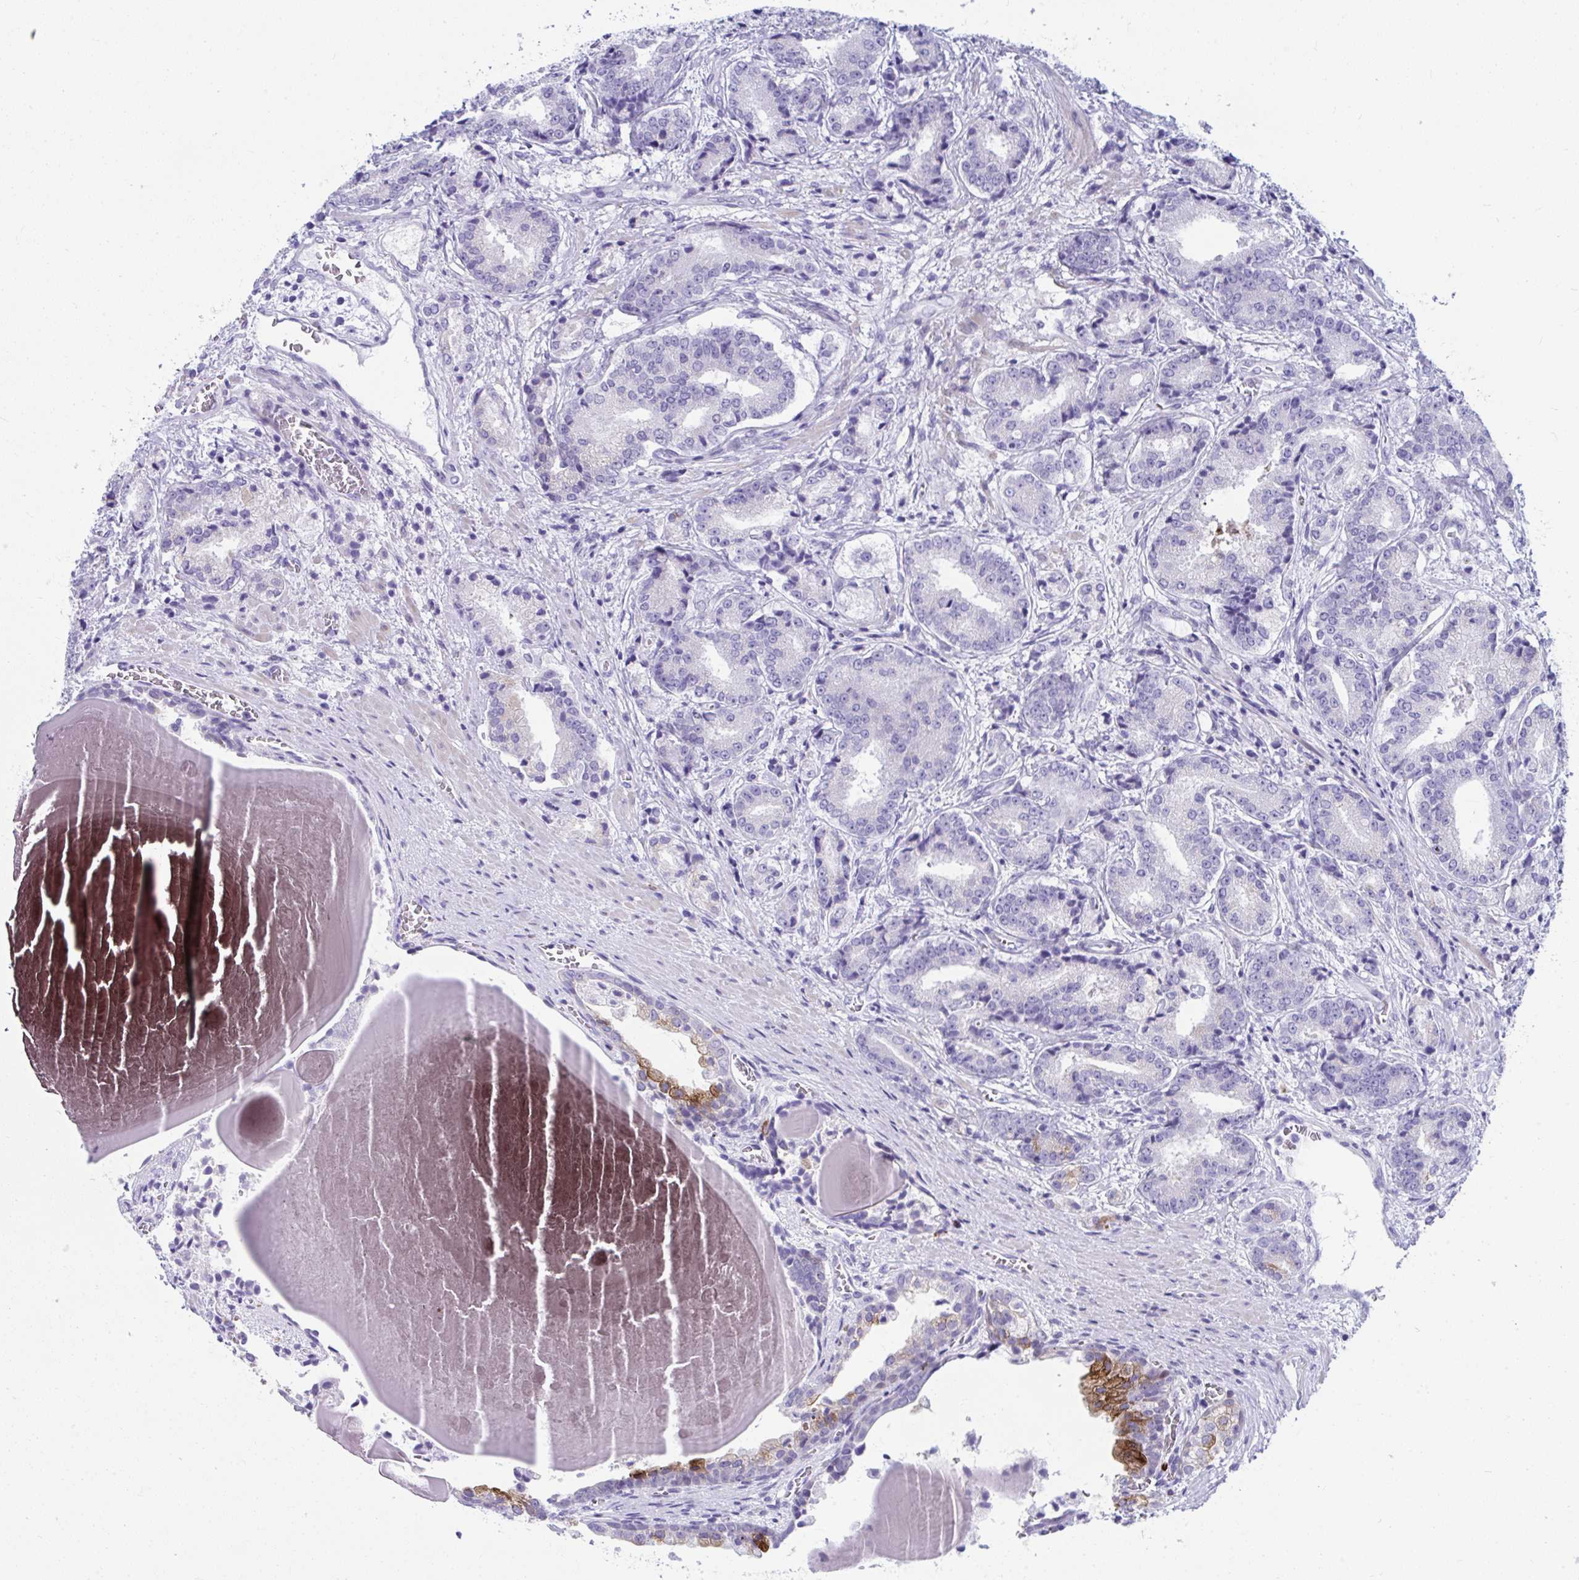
{"staining": {"intensity": "negative", "quantity": "none", "location": "none"}, "tissue": "prostate cancer", "cell_type": "Tumor cells", "image_type": "cancer", "snomed": [{"axis": "morphology", "description": "Adenocarcinoma, High grade"}, {"axis": "topography", "description": "Prostate and seminal vesicle, NOS"}], "caption": "There is no significant expression in tumor cells of prostate cancer (adenocarcinoma (high-grade)). The staining was performed using DAB (3,3'-diaminobenzidine) to visualize the protein expression in brown, while the nuclei were stained in blue with hematoxylin (Magnification: 20x).", "gene": "ISL1", "patient": {"sex": "male", "age": 61}}